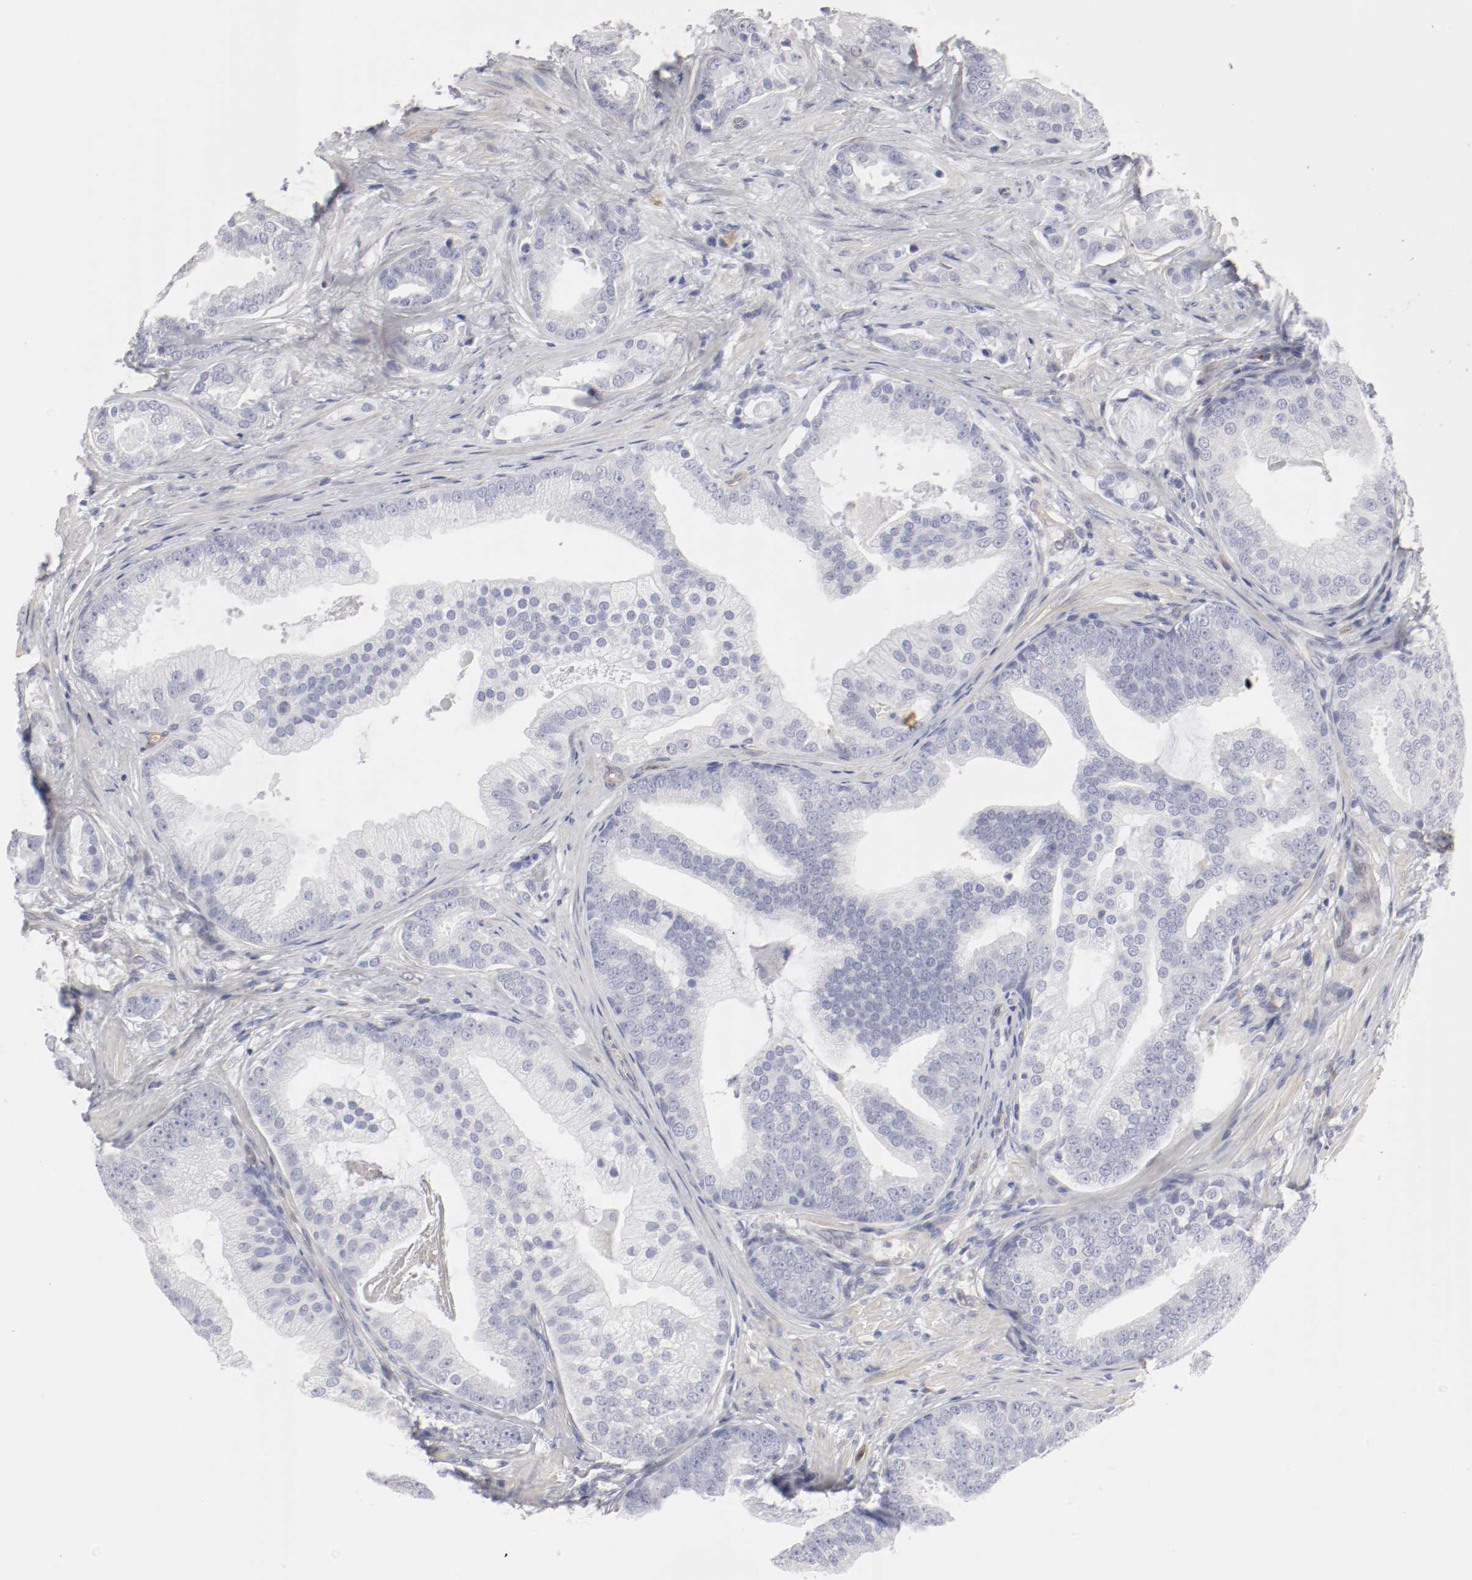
{"staining": {"intensity": "negative", "quantity": "none", "location": "none"}, "tissue": "prostate cancer", "cell_type": "Tumor cells", "image_type": "cancer", "snomed": [{"axis": "morphology", "description": "Adenocarcinoma, Low grade"}, {"axis": "topography", "description": "Prostate"}], "caption": "Immunohistochemical staining of human prostate cancer exhibits no significant positivity in tumor cells.", "gene": "LAX1", "patient": {"sex": "male", "age": 58}}